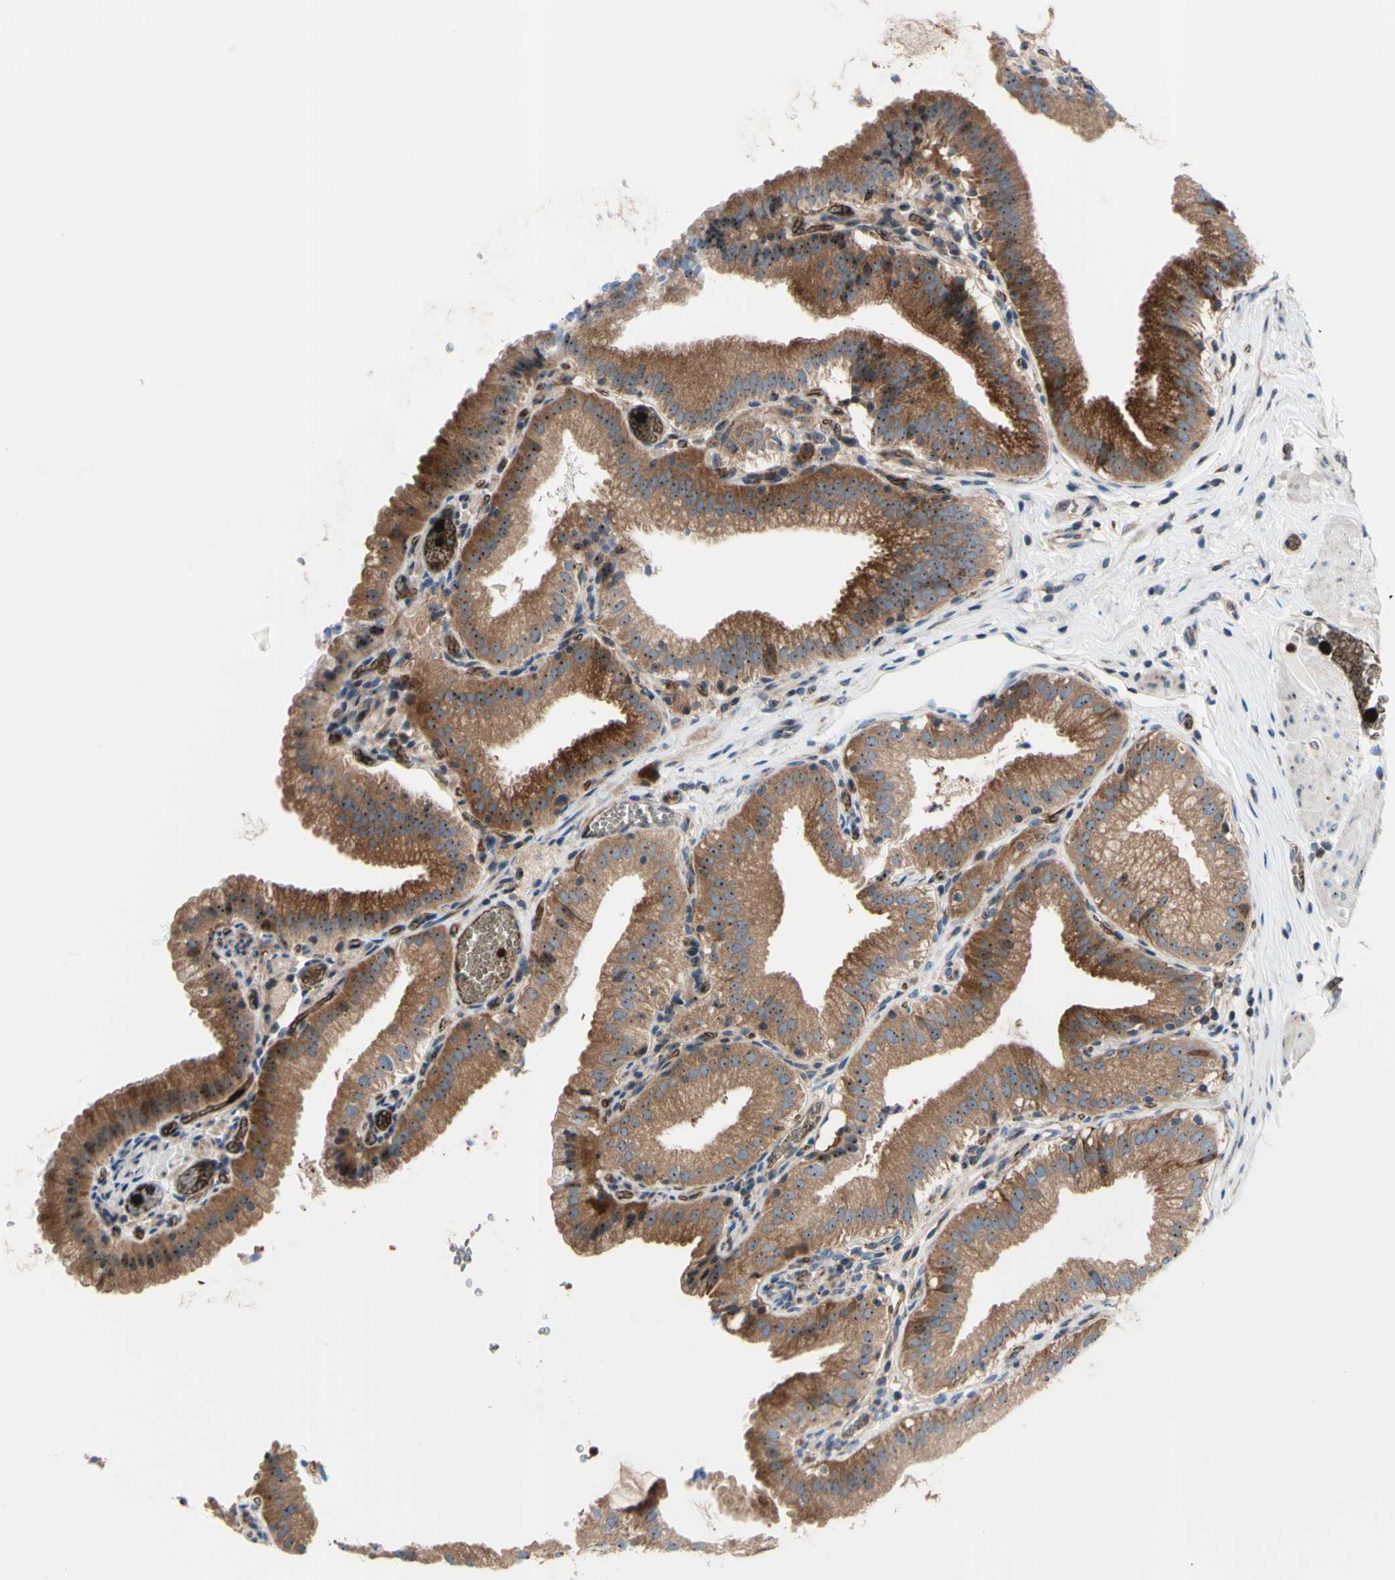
{"staining": {"intensity": "strong", "quantity": ">75%", "location": "cytoplasmic/membranous,nuclear"}, "tissue": "gallbladder", "cell_type": "Glandular cells", "image_type": "normal", "snomed": [{"axis": "morphology", "description": "Normal tissue, NOS"}, {"axis": "topography", "description": "Gallbladder"}], "caption": "Immunohistochemistry (DAB (3,3'-diaminobenzidine)) staining of benign human gallbladder shows strong cytoplasmic/membranous,nuclear protein expression in approximately >75% of glandular cells. (DAB = brown stain, brightfield microscopy at high magnification).", "gene": "USP9X", "patient": {"sex": "male", "age": 54}}